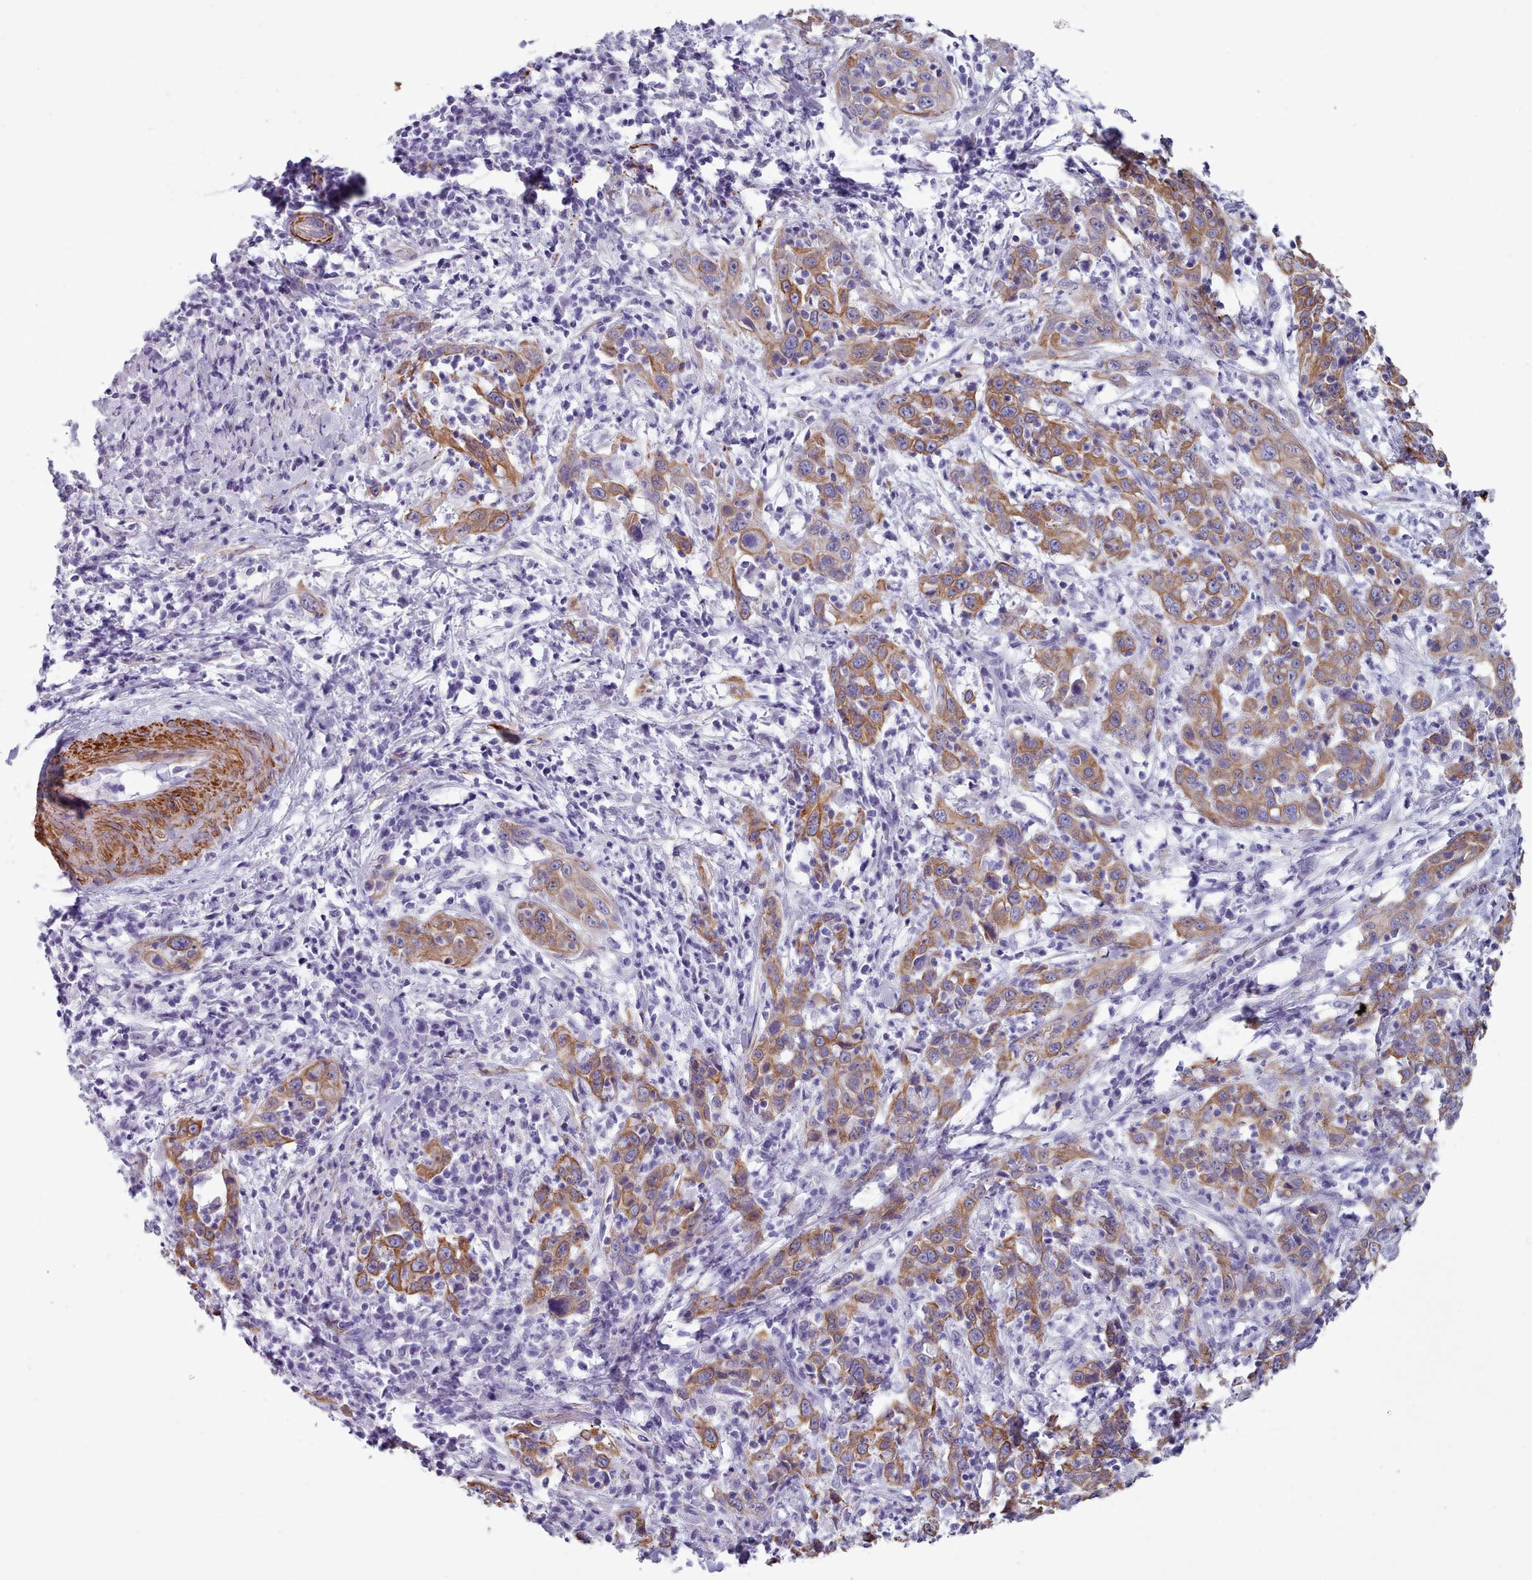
{"staining": {"intensity": "strong", "quantity": ">75%", "location": "cytoplasmic/membranous"}, "tissue": "cervical cancer", "cell_type": "Tumor cells", "image_type": "cancer", "snomed": [{"axis": "morphology", "description": "Squamous cell carcinoma, NOS"}, {"axis": "topography", "description": "Cervix"}], "caption": "Human cervical cancer (squamous cell carcinoma) stained for a protein (brown) reveals strong cytoplasmic/membranous positive expression in approximately >75% of tumor cells.", "gene": "FPGS", "patient": {"sex": "female", "age": 46}}